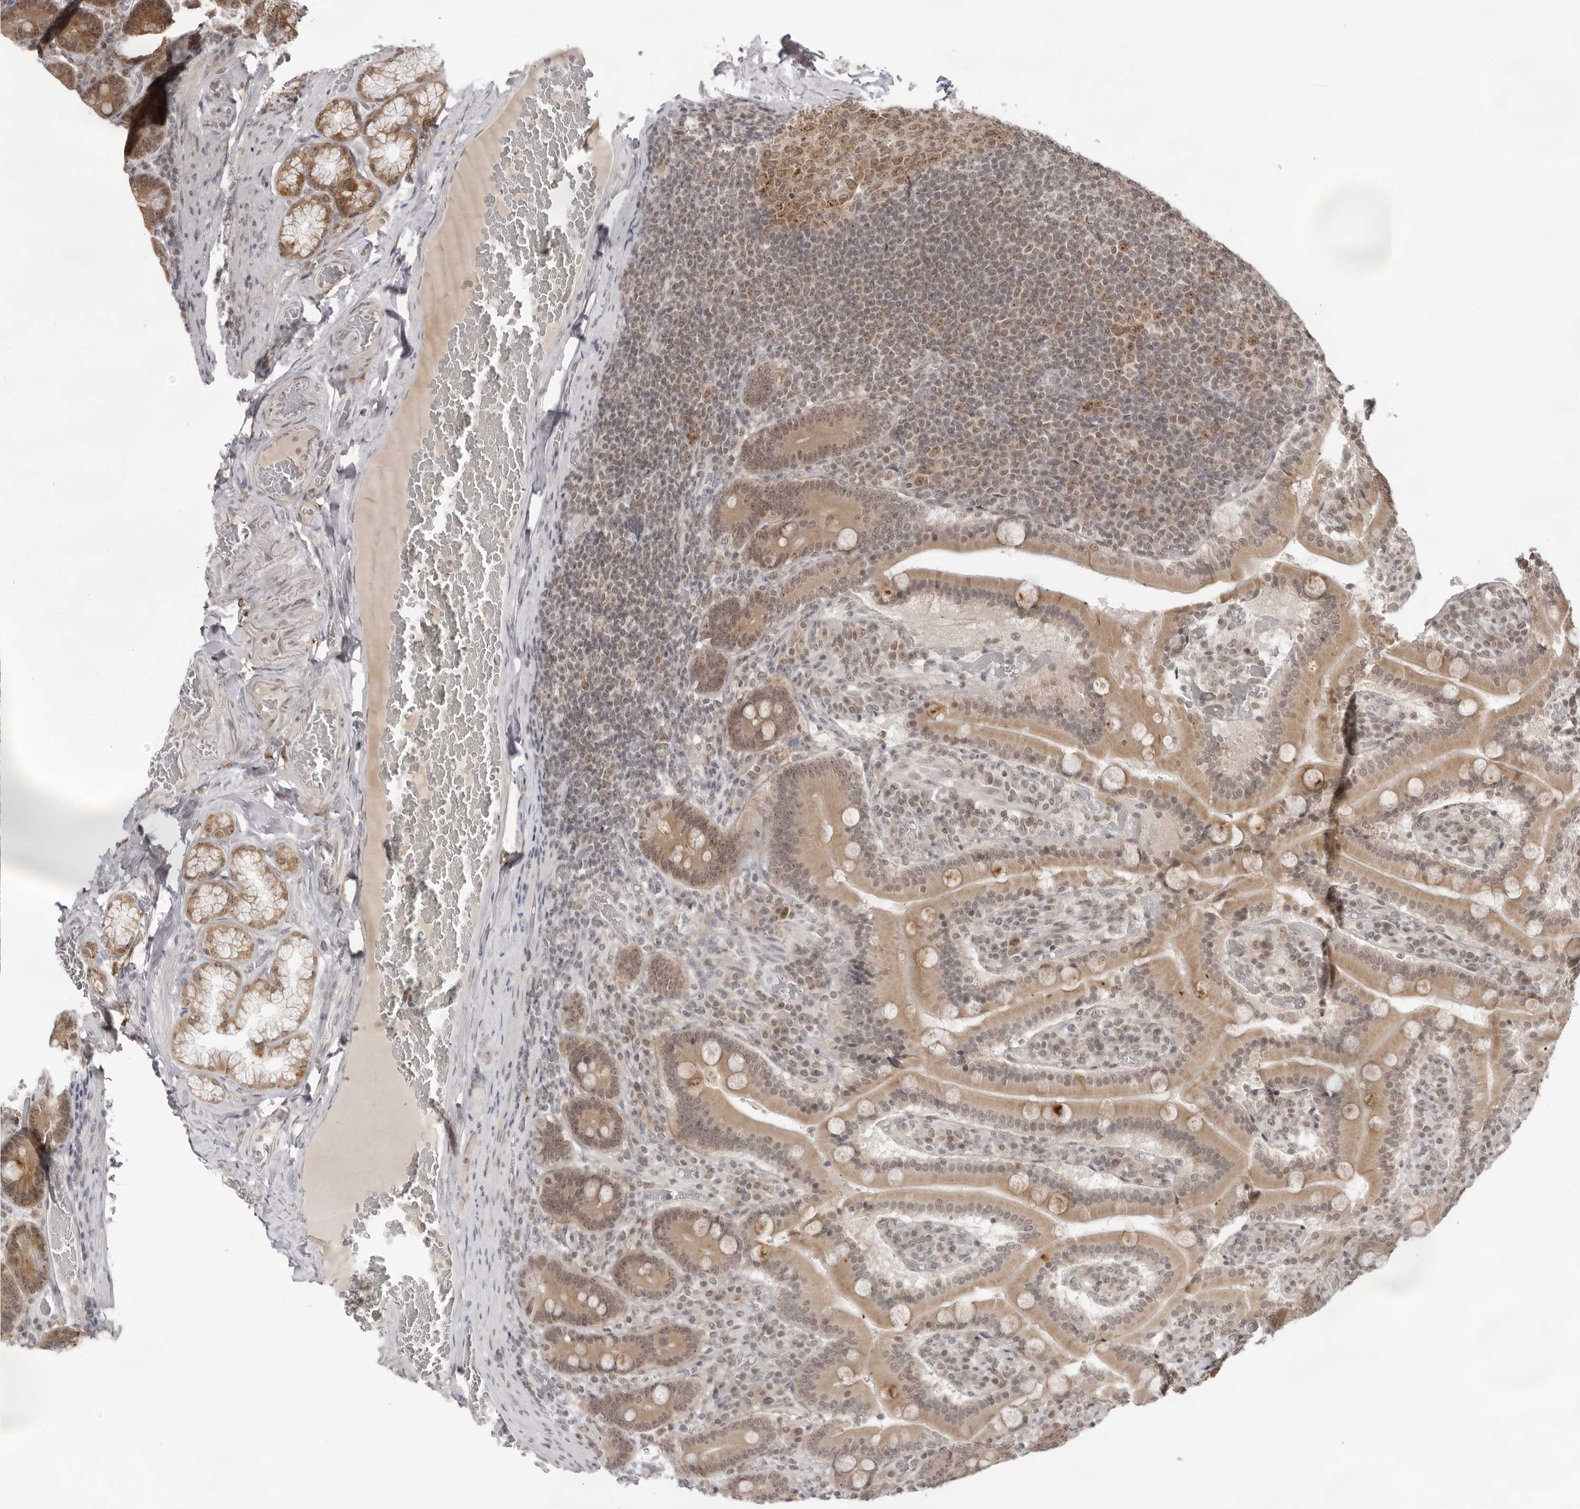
{"staining": {"intensity": "moderate", "quantity": ">75%", "location": "cytoplasmic/membranous,nuclear"}, "tissue": "duodenum", "cell_type": "Glandular cells", "image_type": "normal", "snomed": [{"axis": "morphology", "description": "Normal tissue, NOS"}, {"axis": "topography", "description": "Duodenum"}], "caption": "Moderate cytoplasmic/membranous,nuclear expression for a protein is seen in approximately >75% of glandular cells of unremarkable duodenum using immunohistochemistry.", "gene": "EXOSC10", "patient": {"sex": "female", "age": 62}}